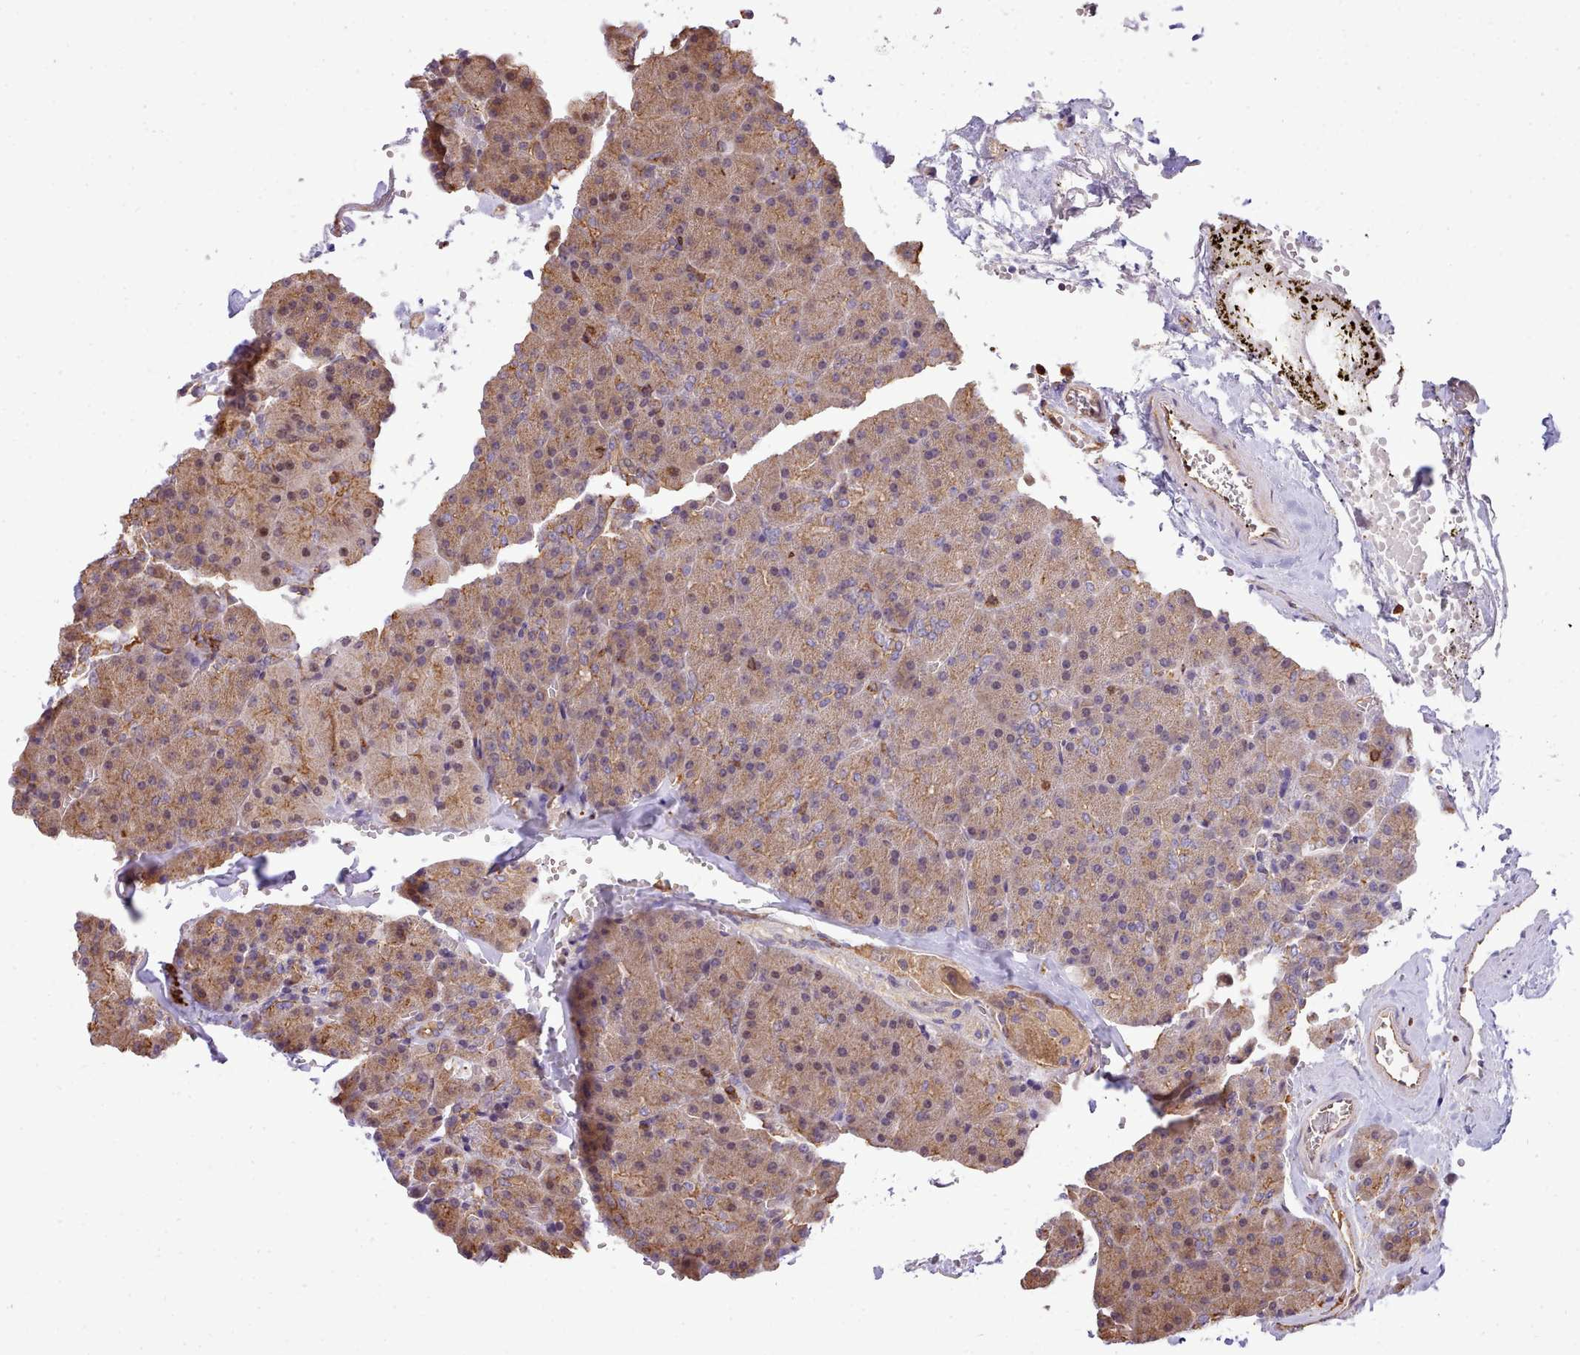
{"staining": {"intensity": "moderate", "quantity": ">75%", "location": "cytoplasmic/membranous"}, "tissue": "pancreas", "cell_type": "Exocrine glandular cells", "image_type": "normal", "snomed": [{"axis": "morphology", "description": "Normal tissue, NOS"}, {"axis": "morphology", "description": "Carcinoid, malignant, NOS"}, {"axis": "topography", "description": "Pancreas"}], "caption": "Protein expression analysis of normal pancreas shows moderate cytoplasmic/membranous staining in approximately >75% of exocrine glandular cells. (brown staining indicates protein expression, while blue staining denotes nuclei).", "gene": "CAPZA1", "patient": {"sex": "female", "age": 35}}